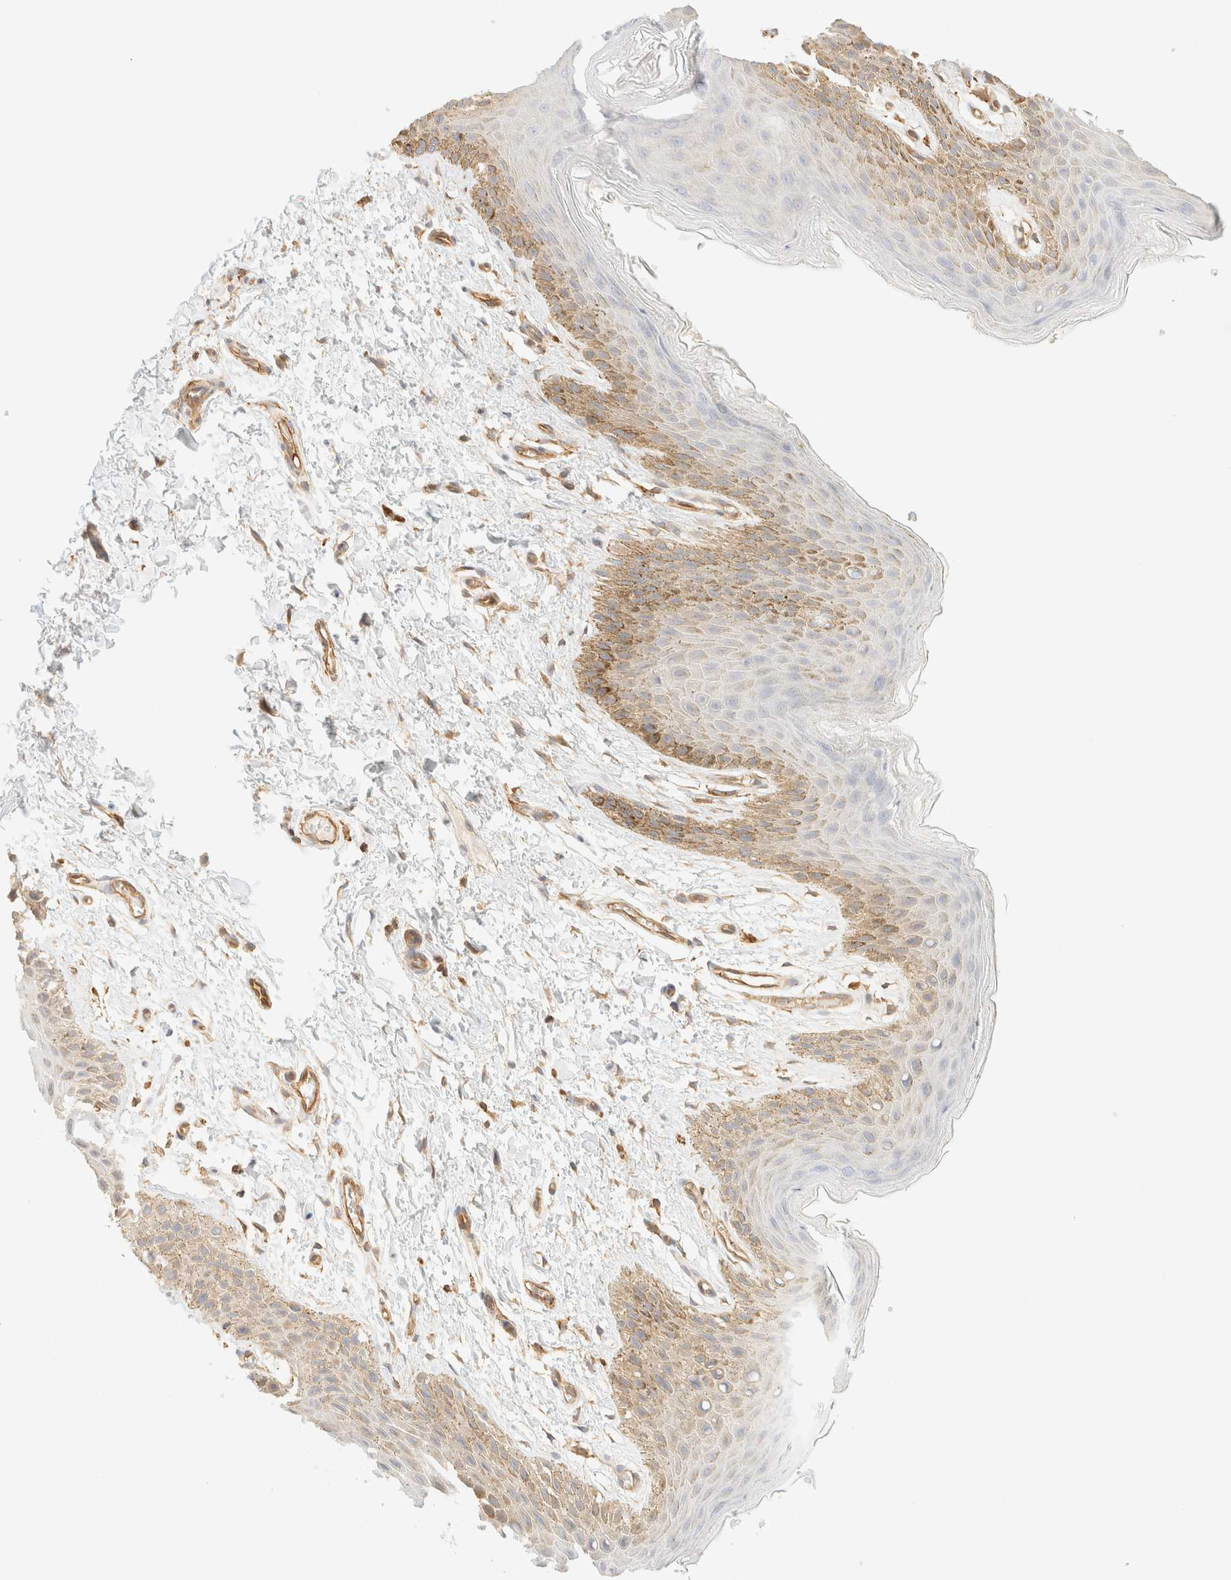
{"staining": {"intensity": "moderate", "quantity": "25%-75%", "location": "cytoplasmic/membranous"}, "tissue": "skin", "cell_type": "Epidermal cells", "image_type": "normal", "snomed": [{"axis": "morphology", "description": "Normal tissue, NOS"}, {"axis": "topography", "description": "Anal"}, {"axis": "topography", "description": "Peripheral nerve tissue"}], "caption": "Immunohistochemical staining of unremarkable human skin reveals 25%-75% levels of moderate cytoplasmic/membranous protein staining in approximately 25%-75% of epidermal cells. Ihc stains the protein of interest in brown and the nuclei are stained blue.", "gene": "OTOP2", "patient": {"sex": "male", "age": 44}}